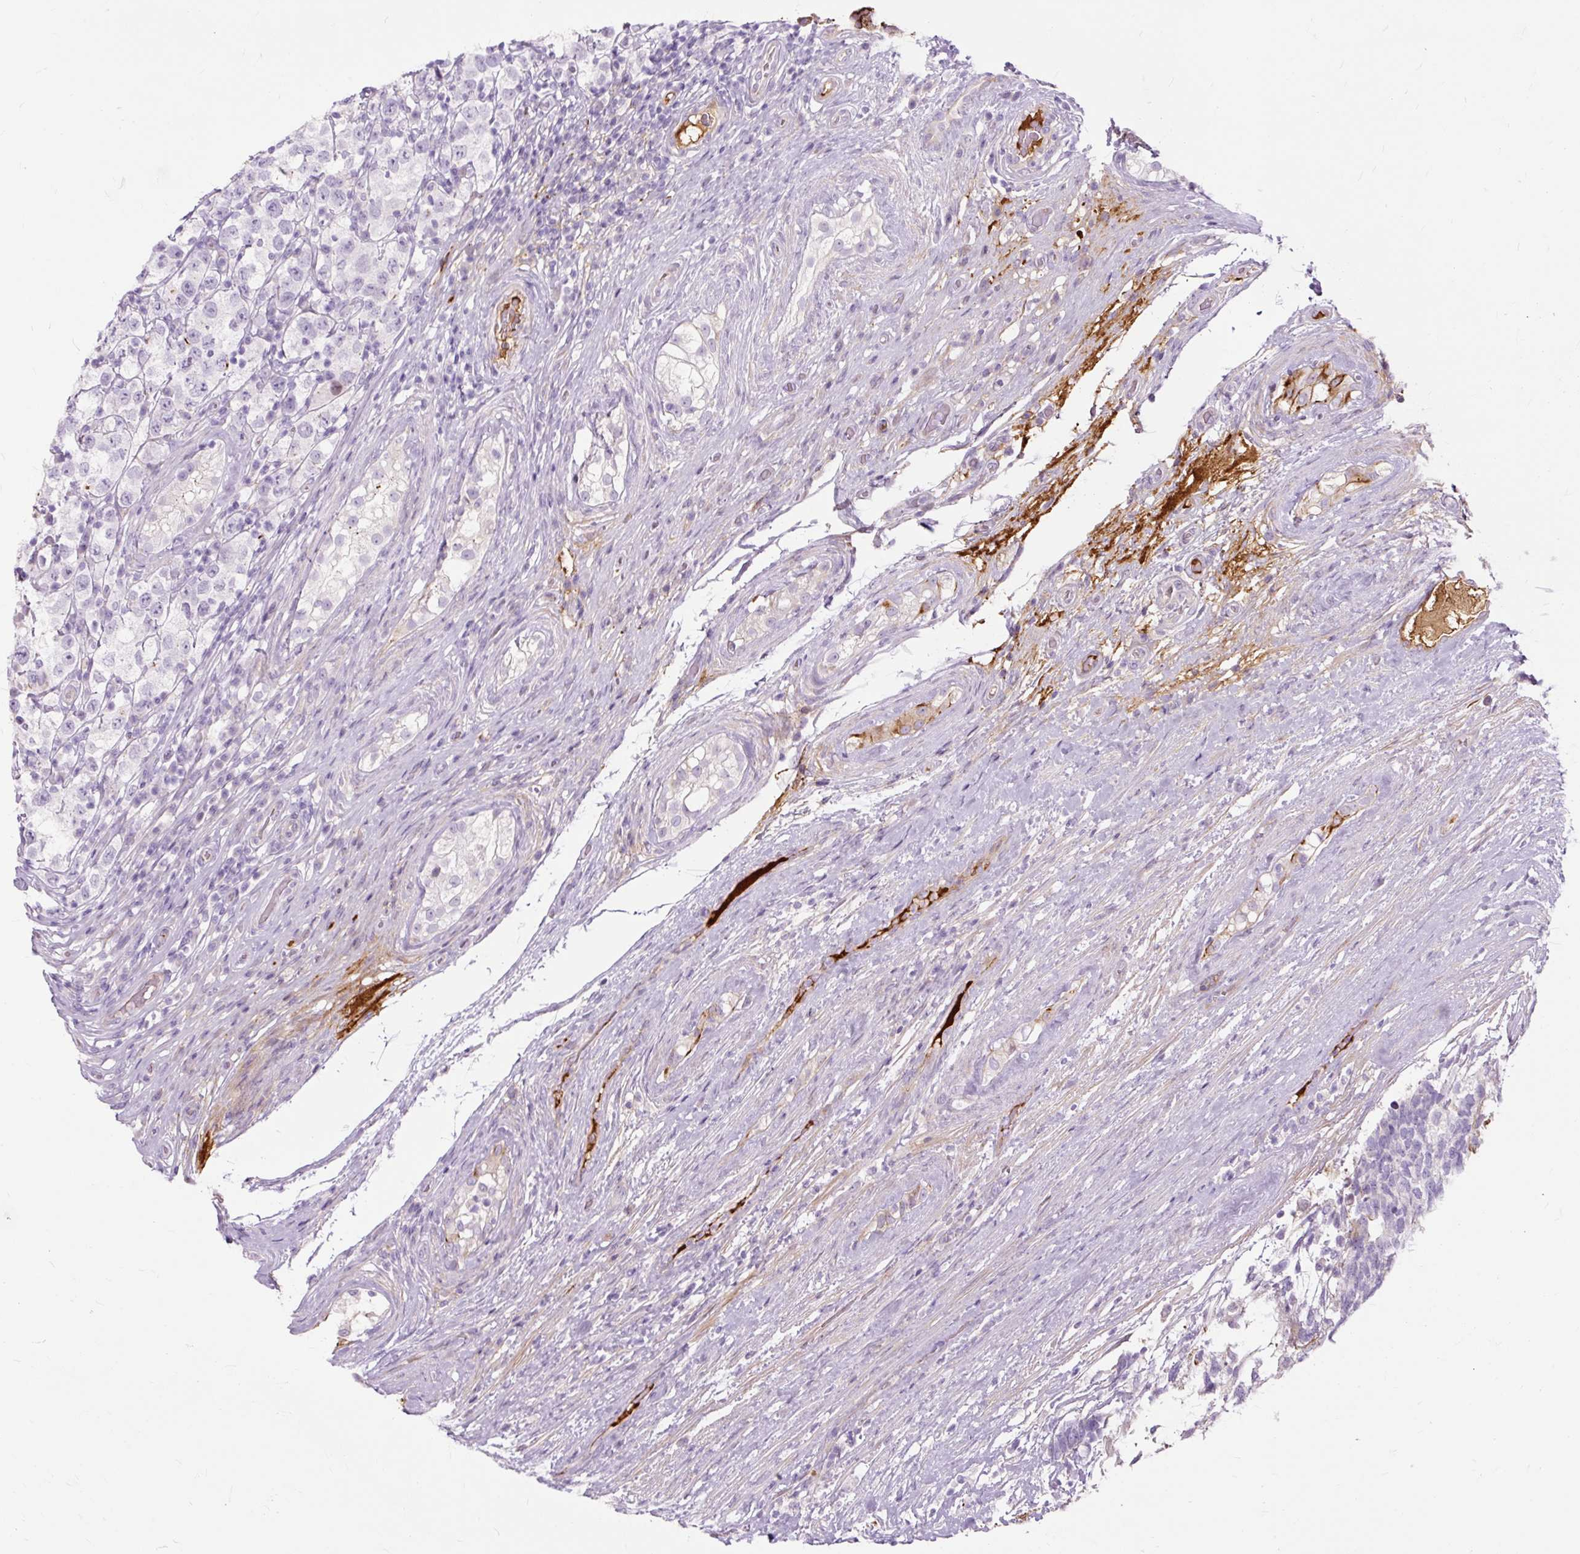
{"staining": {"intensity": "negative", "quantity": "none", "location": "none"}, "tissue": "testis cancer", "cell_type": "Tumor cells", "image_type": "cancer", "snomed": [{"axis": "morphology", "description": "Seminoma, NOS"}, {"axis": "morphology", "description": "Carcinoma, Embryonal, NOS"}, {"axis": "topography", "description": "Testis"}], "caption": "Immunohistochemistry (IHC) histopathology image of human testis cancer stained for a protein (brown), which exhibits no expression in tumor cells. The staining was performed using DAB to visualize the protein expression in brown, while the nuclei were stained in blue with hematoxylin (Magnification: 20x).", "gene": "DCTN4", "patient": {"sex": "male", "age": 41}}